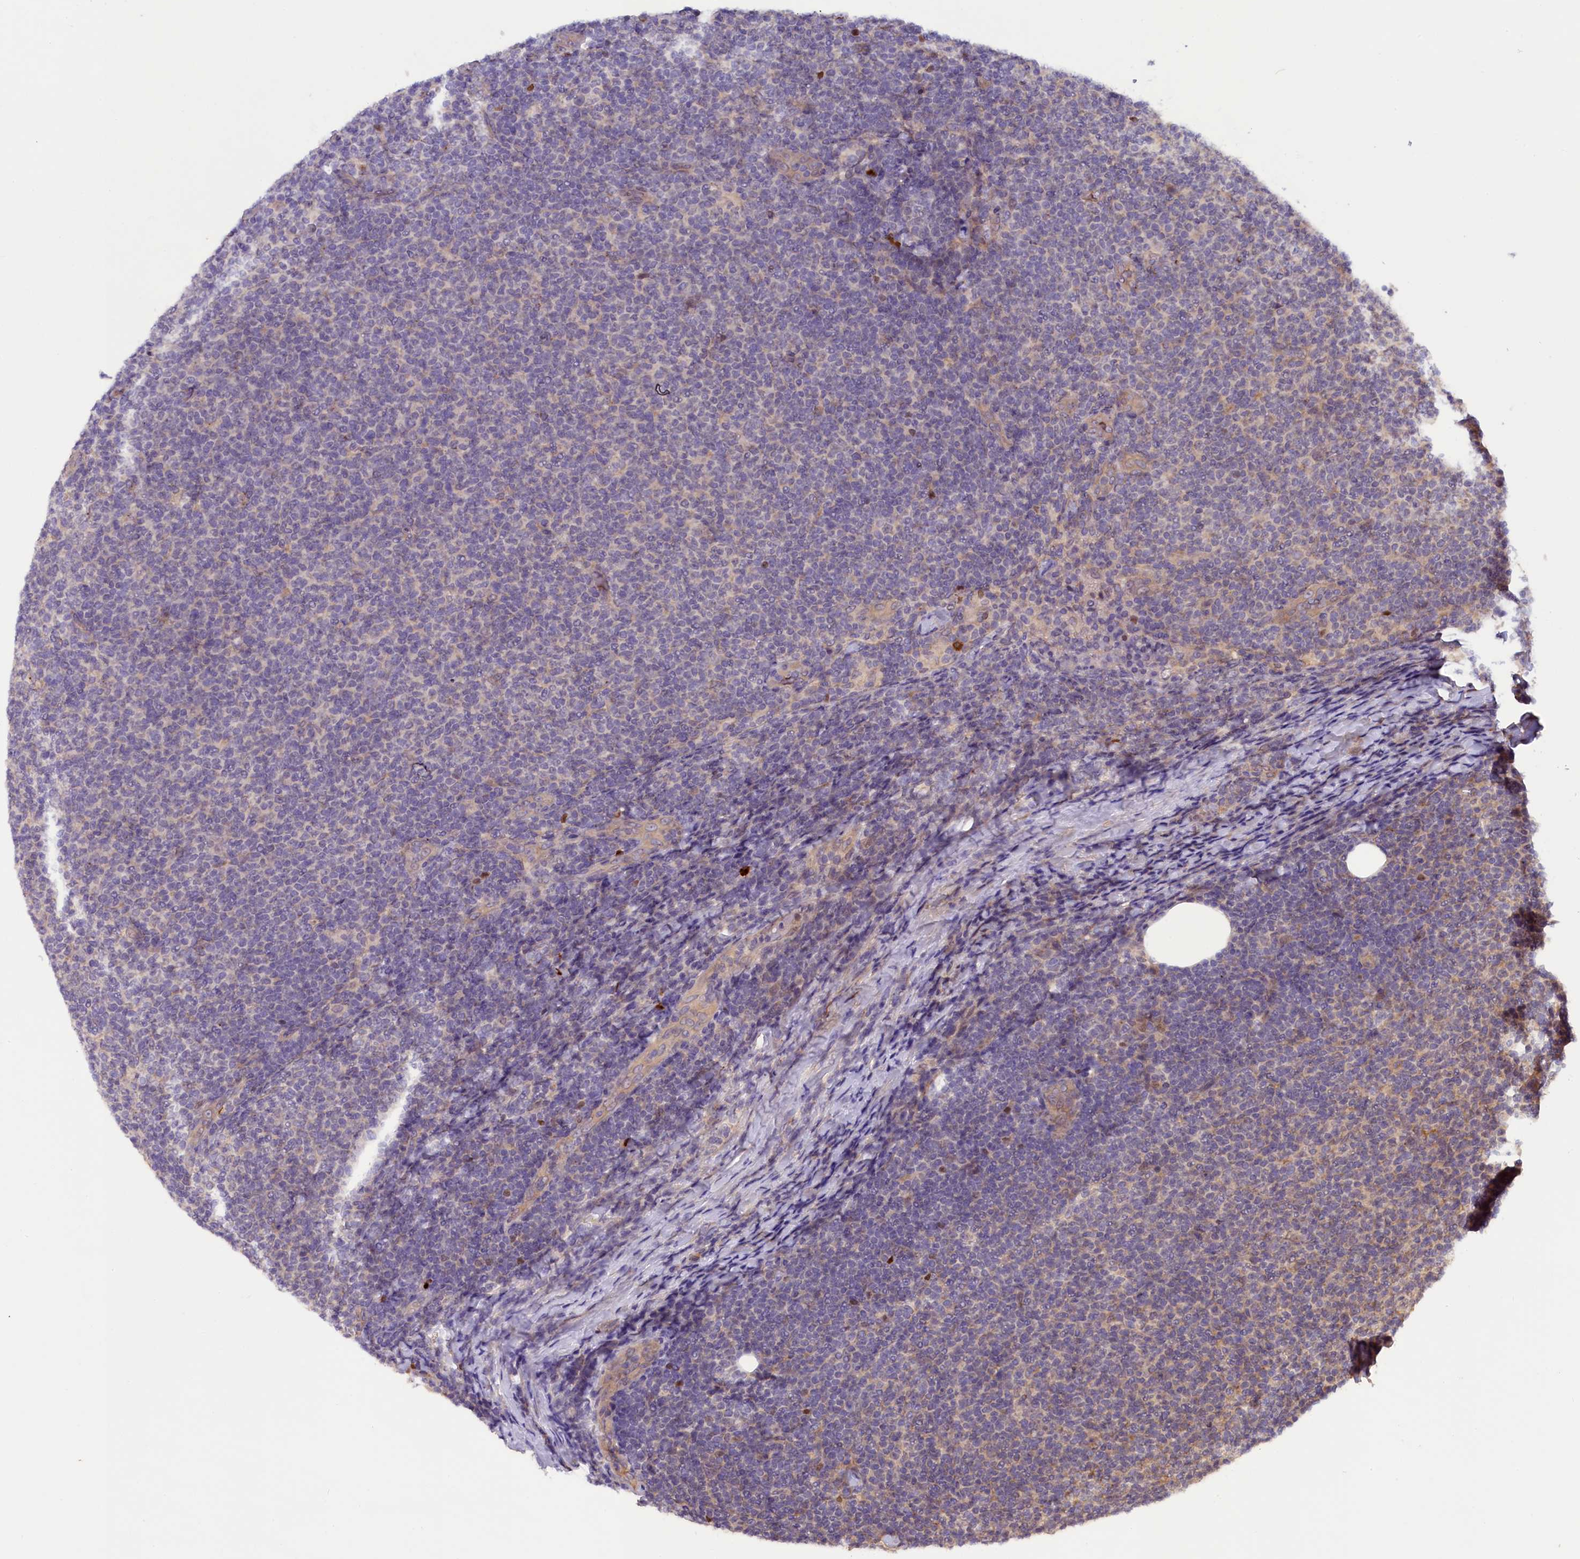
{"staining": {"intensity": "negative", "quantity": "none", "location": "none"}, "tissue": "lymphoma", "cell_type": "Tumor cells", "image_type": "cancer", "snomed": [{"axis": "morphology", "description": "Malignant lymphoma, non-Hodgkin's type, Low grade"}, {"axis": "topography", "description": "Lymph node"}], "caption": "Immunohistochemistry (IHC) photomicrograph of malignant lymphoma, non-Hodgkin's type (low-grade) stained for a protein (brown), which demonstrates no positivity in tumor cells.", "gene": "CCDC9B", "patient": {"sex": "male", "age": 66}}